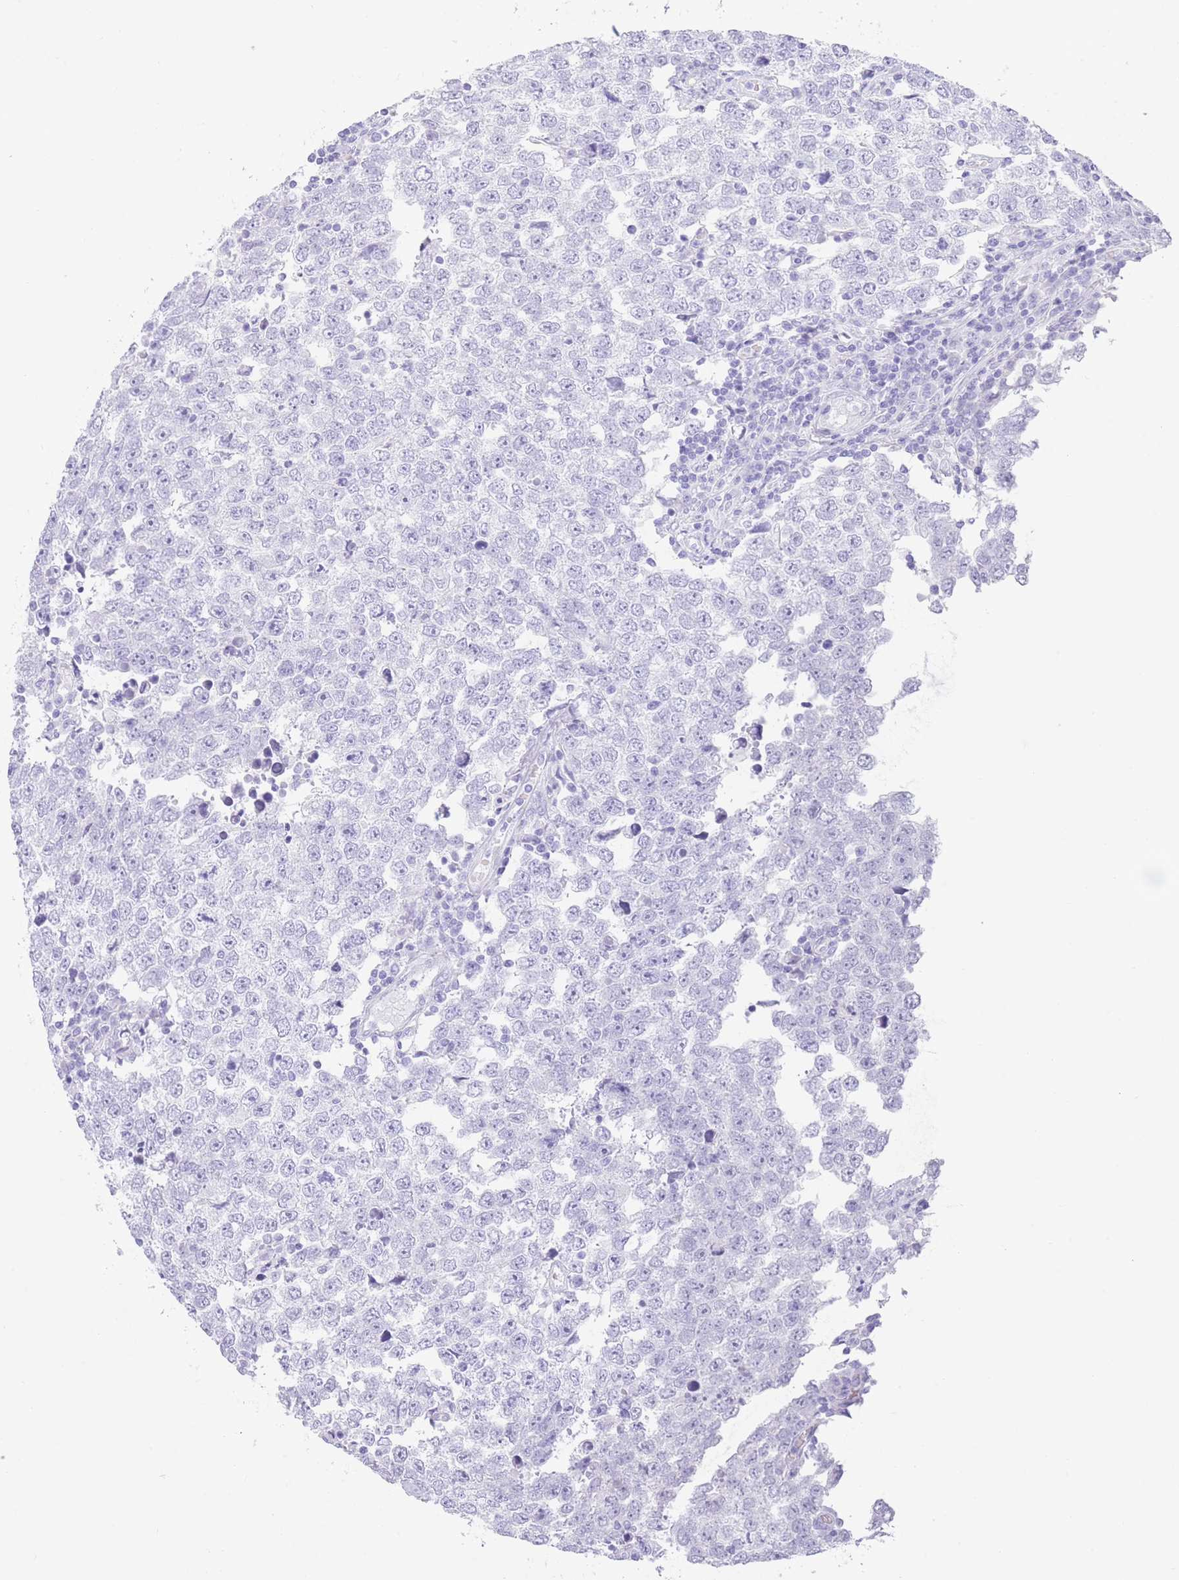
{"staining": {"intensity": "negative", "quantity": "none", "location": "none"}, "tissue": "testis cancer", "cell_type": "Tumor cells", "image_type": "cancer", "snomed": [{"axis": "morphology", "description": "Seminoma, NOS"}, {"axis": "morphology", "description": "Carcinoma, Embryonal, NOS"}, {"axis": "topography", "description": "Testis"}], "caption": "Tumor cells show no significant protein staining in embryonal carcinoma (testis).", "gene": "ELOA2", "patient": {"sex": "male", "age": 28}}